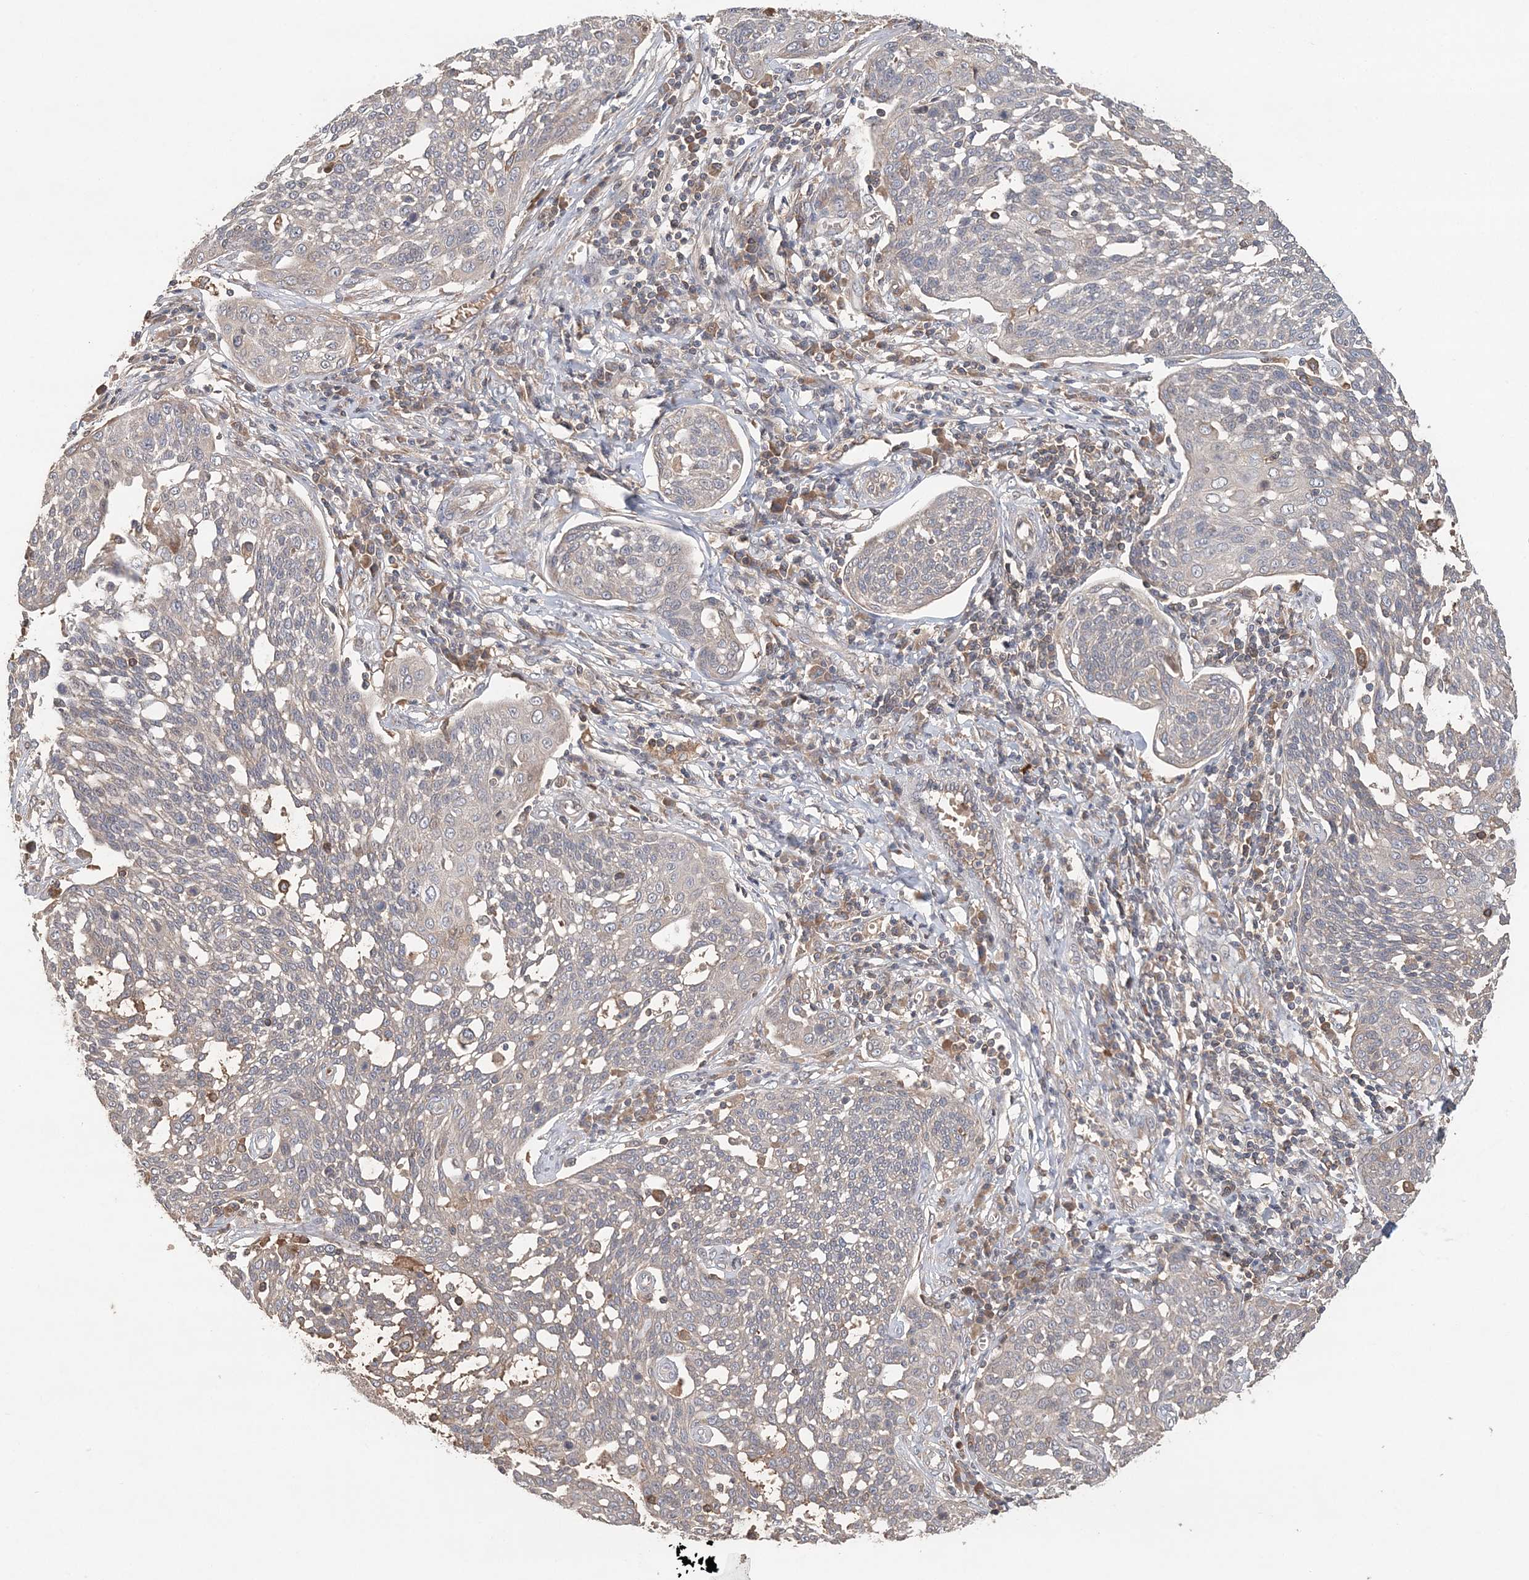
{"staining": {"intensity": "negative", "quantity": "none", "location": "none"}, "tissue": "cervical cancer", "cell_type": "Tumor cells", "image_type": "cancer", "snomed": [{"axis": "morphology", "description": "Squamous cell carcinoma, NOS"}, {"axis": "topography", "description": "Cervix"}], "caption": "Immunohistochemical staining of cervical cancer (squamous cell carcinoma) reveals no significant staining in tumor cells.", "gene": "SYCP3", "patient": {"sex": "female", "age": 34}}